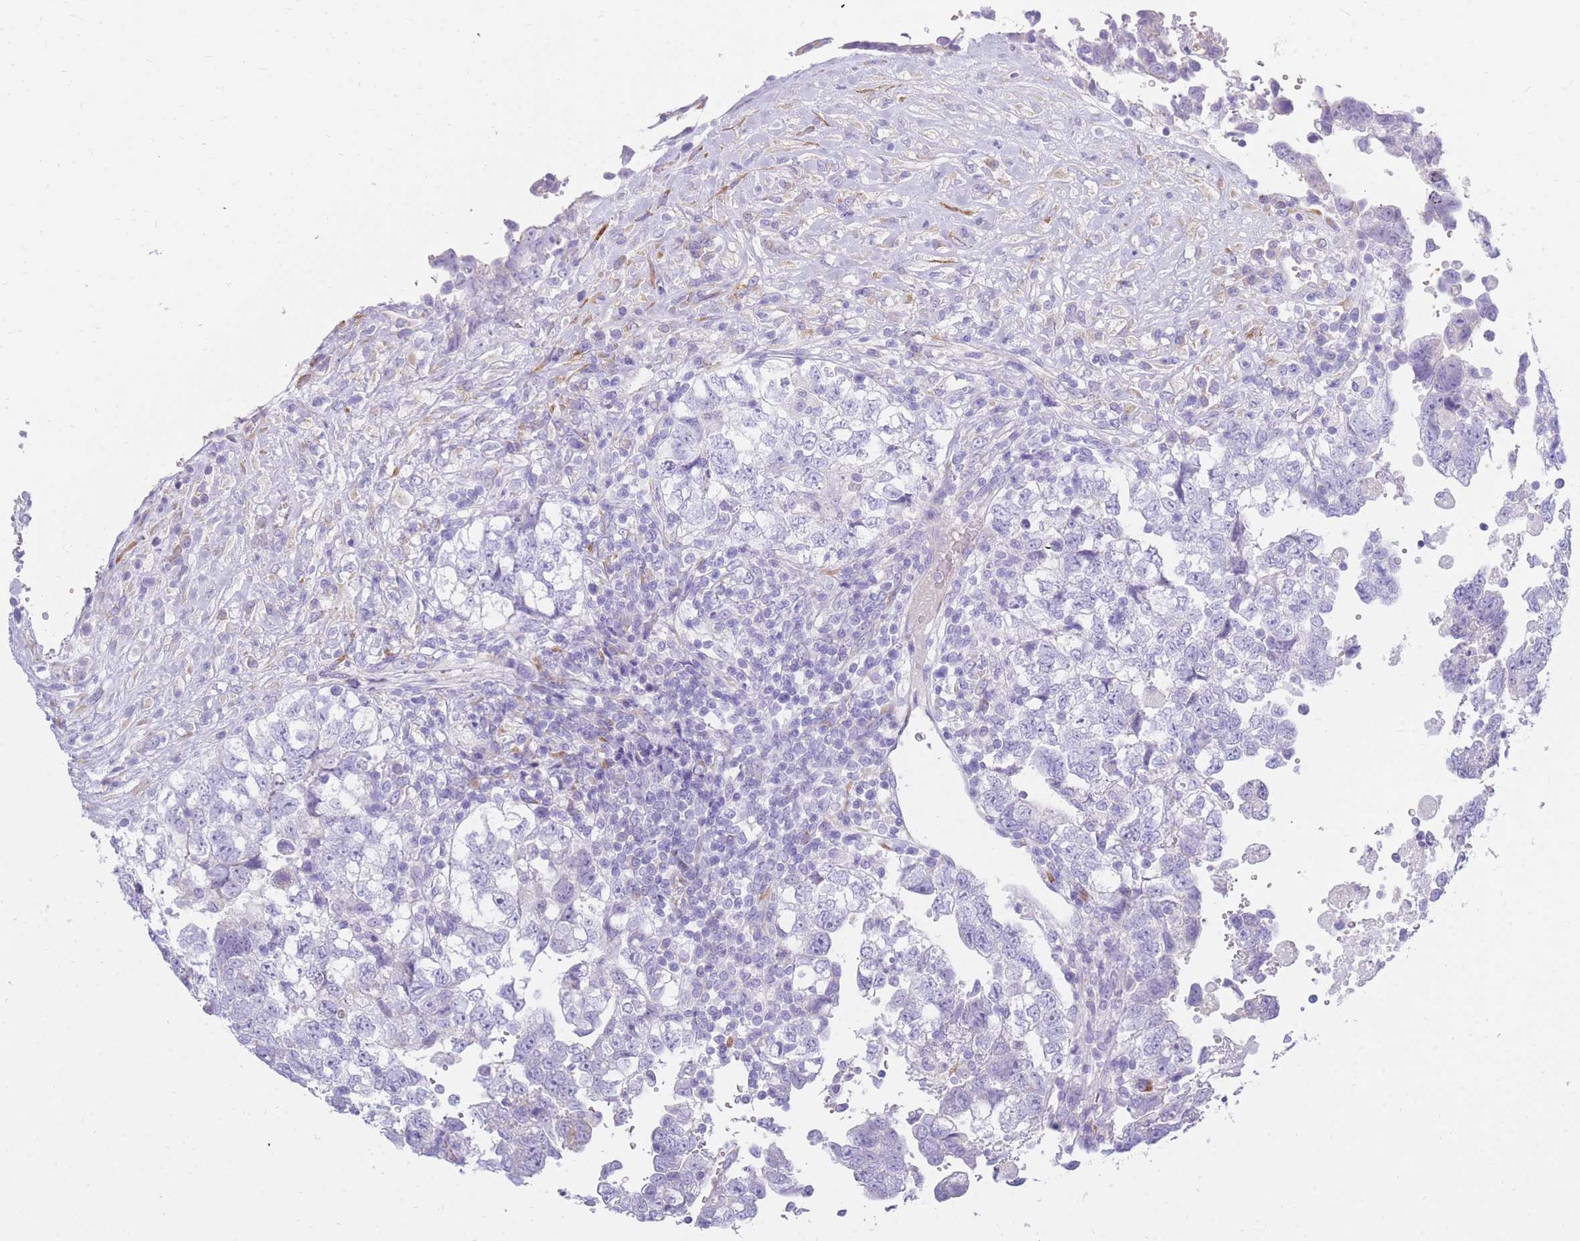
{"staining": {"intensity": "negative", "quantity": "none", "location": "none"}, "tissue": "testis cancer", "cell_type": "Tumor cells", "image_type": "cancer", "snomed": [{"axis": "morphology", "description": "Carcinoma, Embryonal, NOS"}, {"axis": "topography", "description": "Testis"}], "caption": "An immunohistochemistry image of testis cancer (embryonal carcinoma) is shown. There is no staining in tumor cells of testis cancer (embryonal carcinoma). Nuclei are stained in blue.", "gene": "TPSD1", "patient": {"sex": "male", "age": 37}}